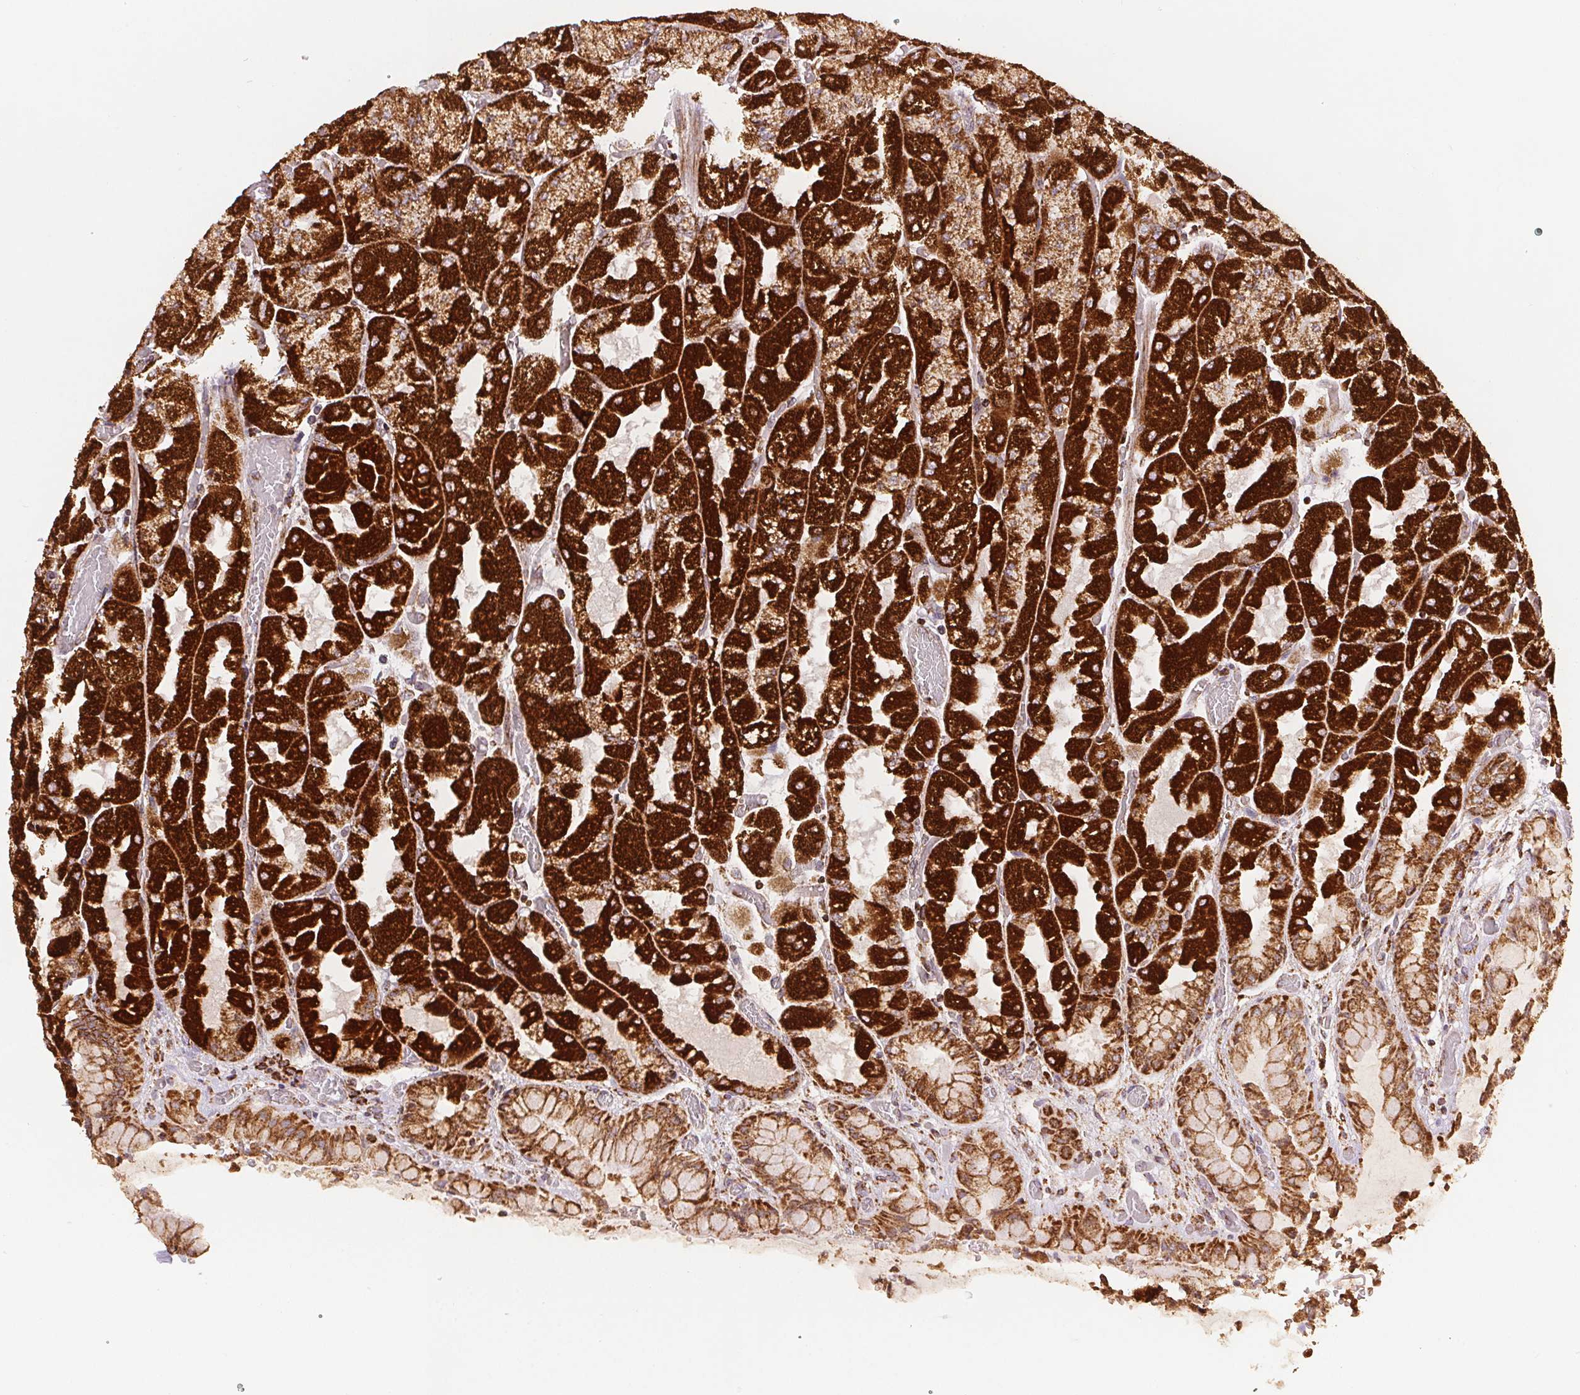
{"staining": {"intensity": "strong", "quantity": ">75%", "location": "cytoplasmic/membranous"}, "tissue": "stomach", "cell_type": "Glandular cells", "image_type": "normal", "snomed": [{"axis": "morphology", "description": "Normal tissue, NOS"}, {"axis": "topography", "description": "Stomach"}], "caption": "A high-resolution micrograph shows immunohistochemistry staining of unremarkable stomach, which reveals strong cytoplasmic/membranous staining in approximately >75% of glandular cells.", "gene": "SDHB", "patient": {"sex": "female", "age": 61}}